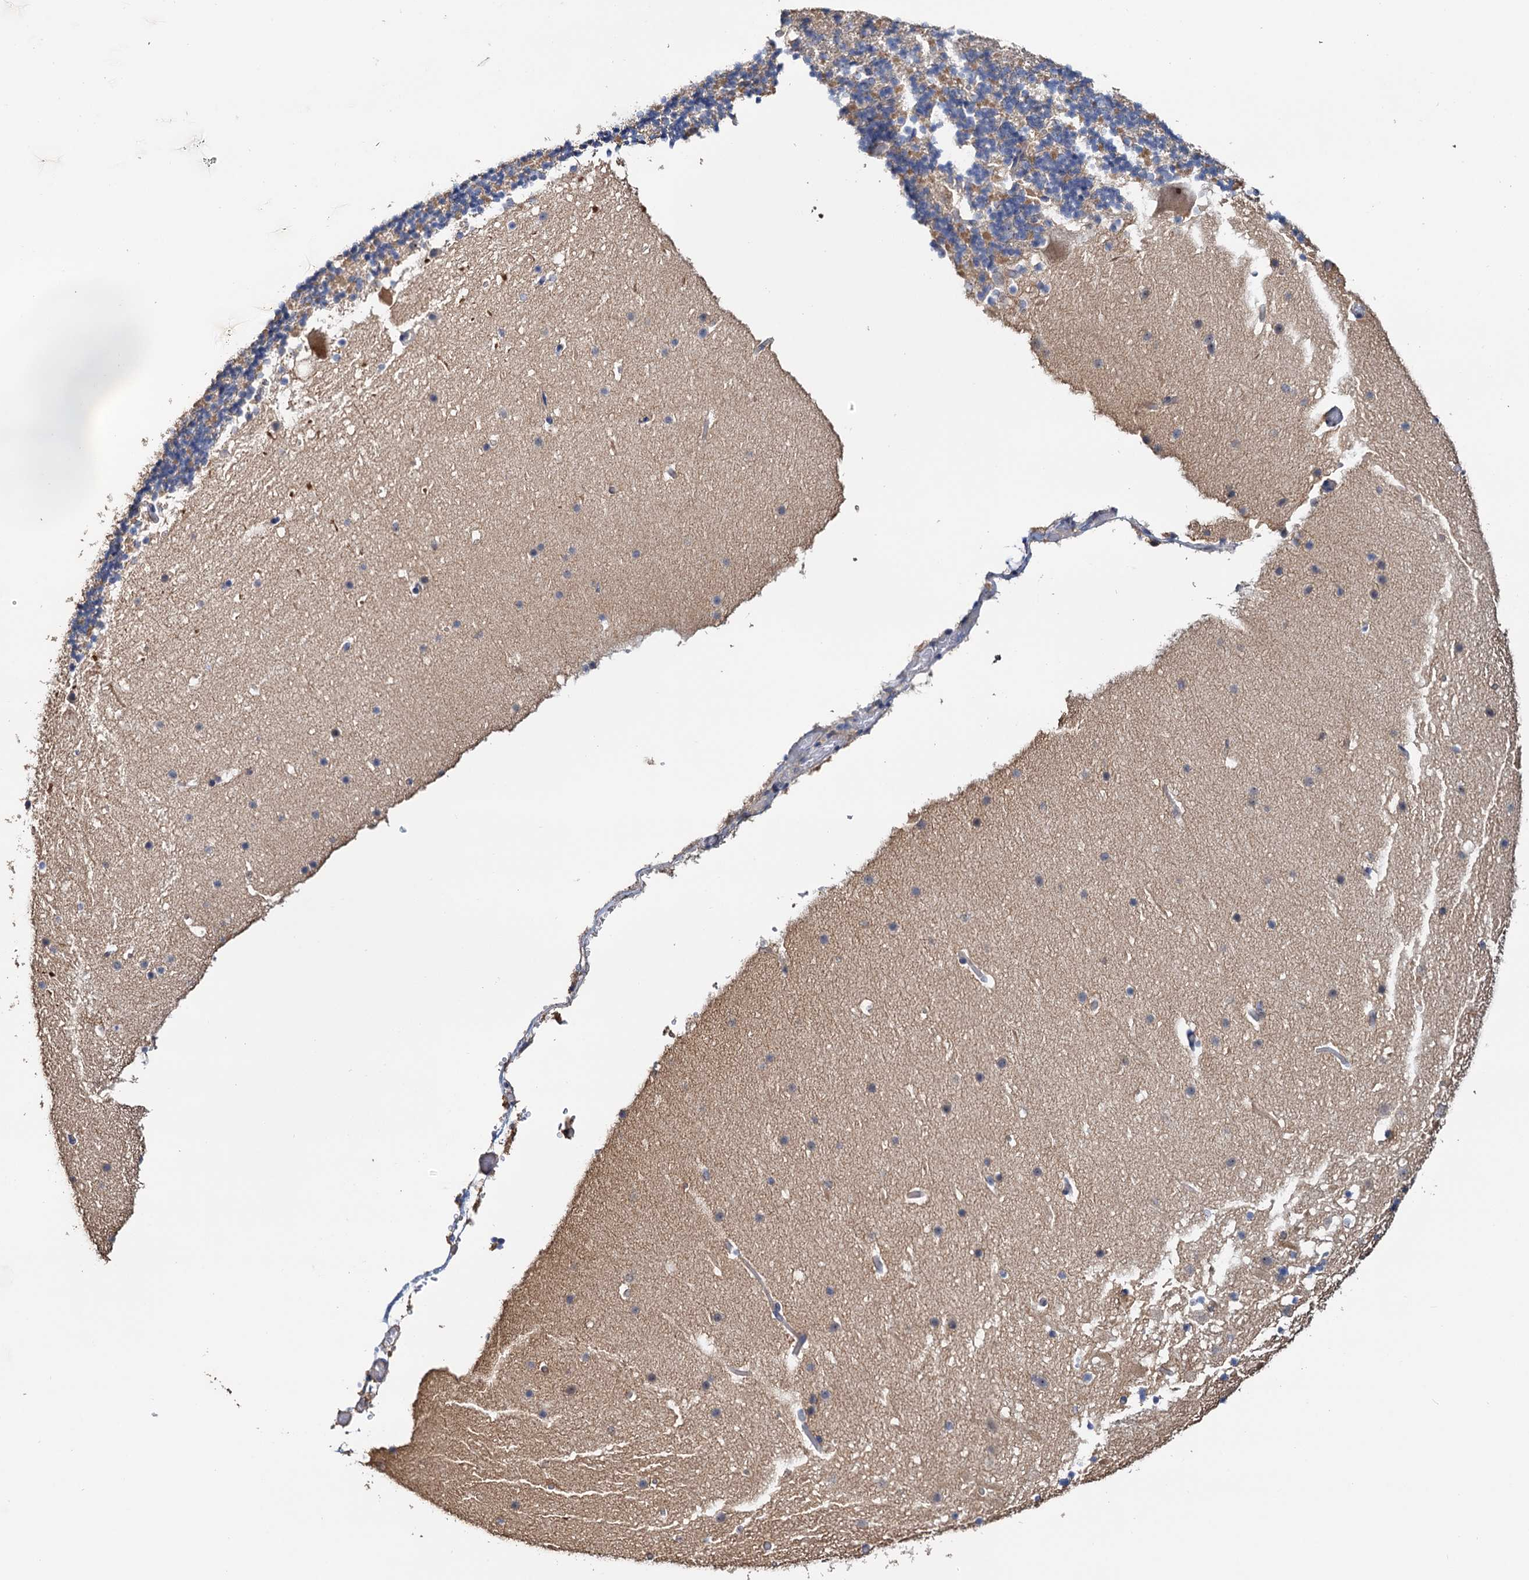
{"staining": {"intensity": "negative", "quantity": "none", "location": "none"}, "tissue": "cerebellum", "cell_type": "Cells in granular layer", "image_type": "normal", "snomed": [{"axis": "morphology", "description": "Normal tissue, NOS"}, {"axis": "topography", "description": "Cerebellum"}], "caption": "High magnification brightfield microscopy of unremarkable cerebellum stained with DAB (brown) and counterstained with hematoxylin (blue): cells in granular layer show no significant expression. Brightfield microscopy of immunohistochemistry (IHC) stained with DAB (3,3'-diaminobenzidine) (brown) and hematoxylin (blue), captured at high magnification.", "gene": "C2CD3", "patient": {"sex": "male", "age": 57}}